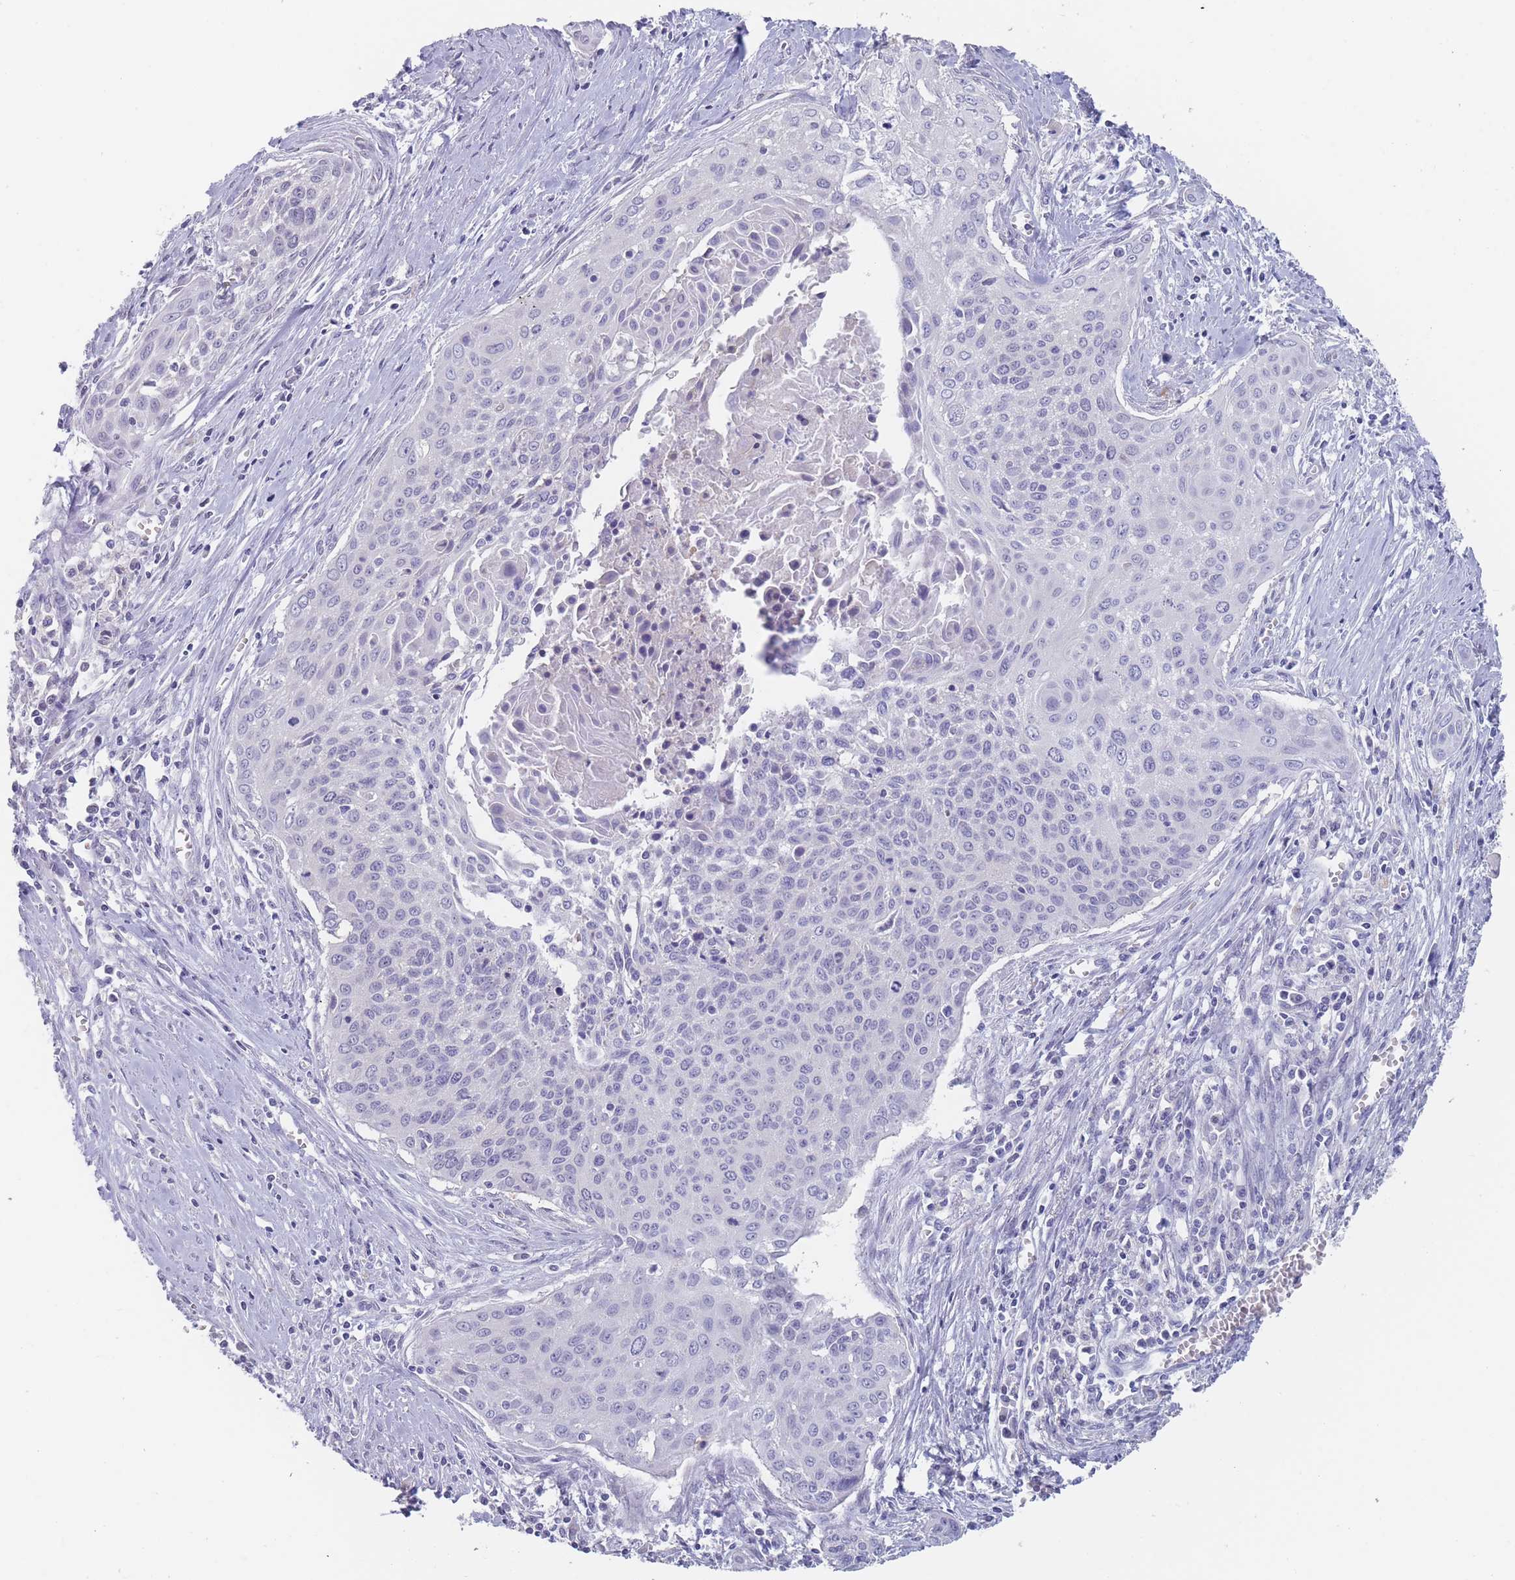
{"staining": {"intensity": "negative", "quantity": "none", "location": "none"}, "tissue": "cervical cancer", "cell_type": "Tumor cells", "image_type": "cancer", "snomed": [{"axis": "morphology", "description": "Squamous cell carcinoma, NOS"}, {"axis": "topography", "description": "Cervix"}], "caption": "The IHC micrograph has no significant expression in tumor cells of cervical cancer tissue.", "gene": "CYP51A1", "patient": {"sex": "female", "age": 55}}